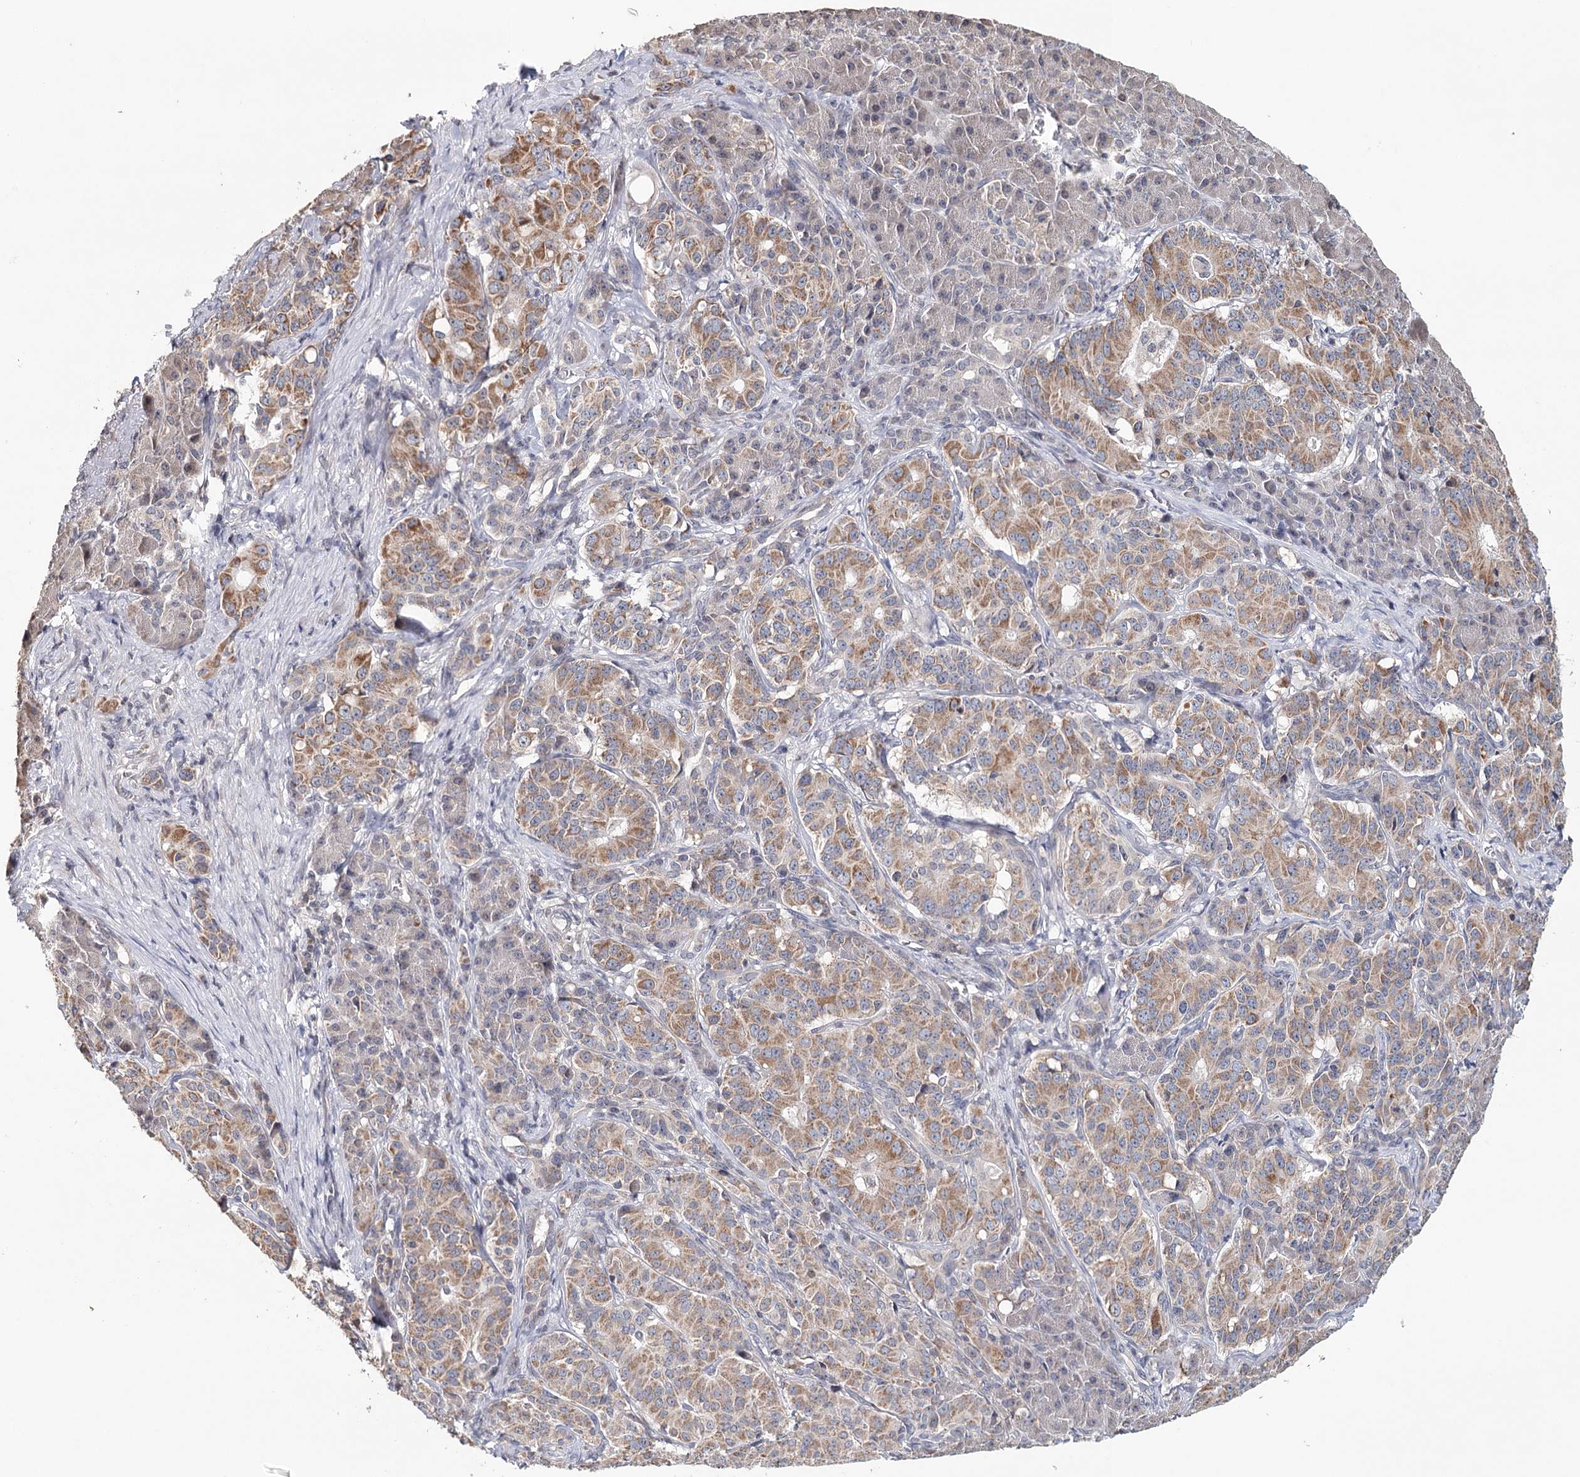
{"staining": {"intensity": "moderate", "quantity": ">75%", "location": "cytoplasmic/membranous"}, "tissue": "pancreatic cancer", "cell_type": "Tumor cells", "image_type": "cancer", "snomed": [{"axis": "morphology", "description": "Adenocarcinoma, NOS"}, {"axis": "topography", "description": "Pancreas"}], "caption": "IHC micrograph of neoplastic tissue: human pancreatic adenocarcinoma stained using immunohistochemistry (IHC) exhibits medium levels of moderate protein expression localized specifically in the cytoplasmic/membranous of tumor cells, appearing as a cytoplasmic/membranous brown color.", "gene": "ICOS", "patient": {"sex": "female", "age": 74}}